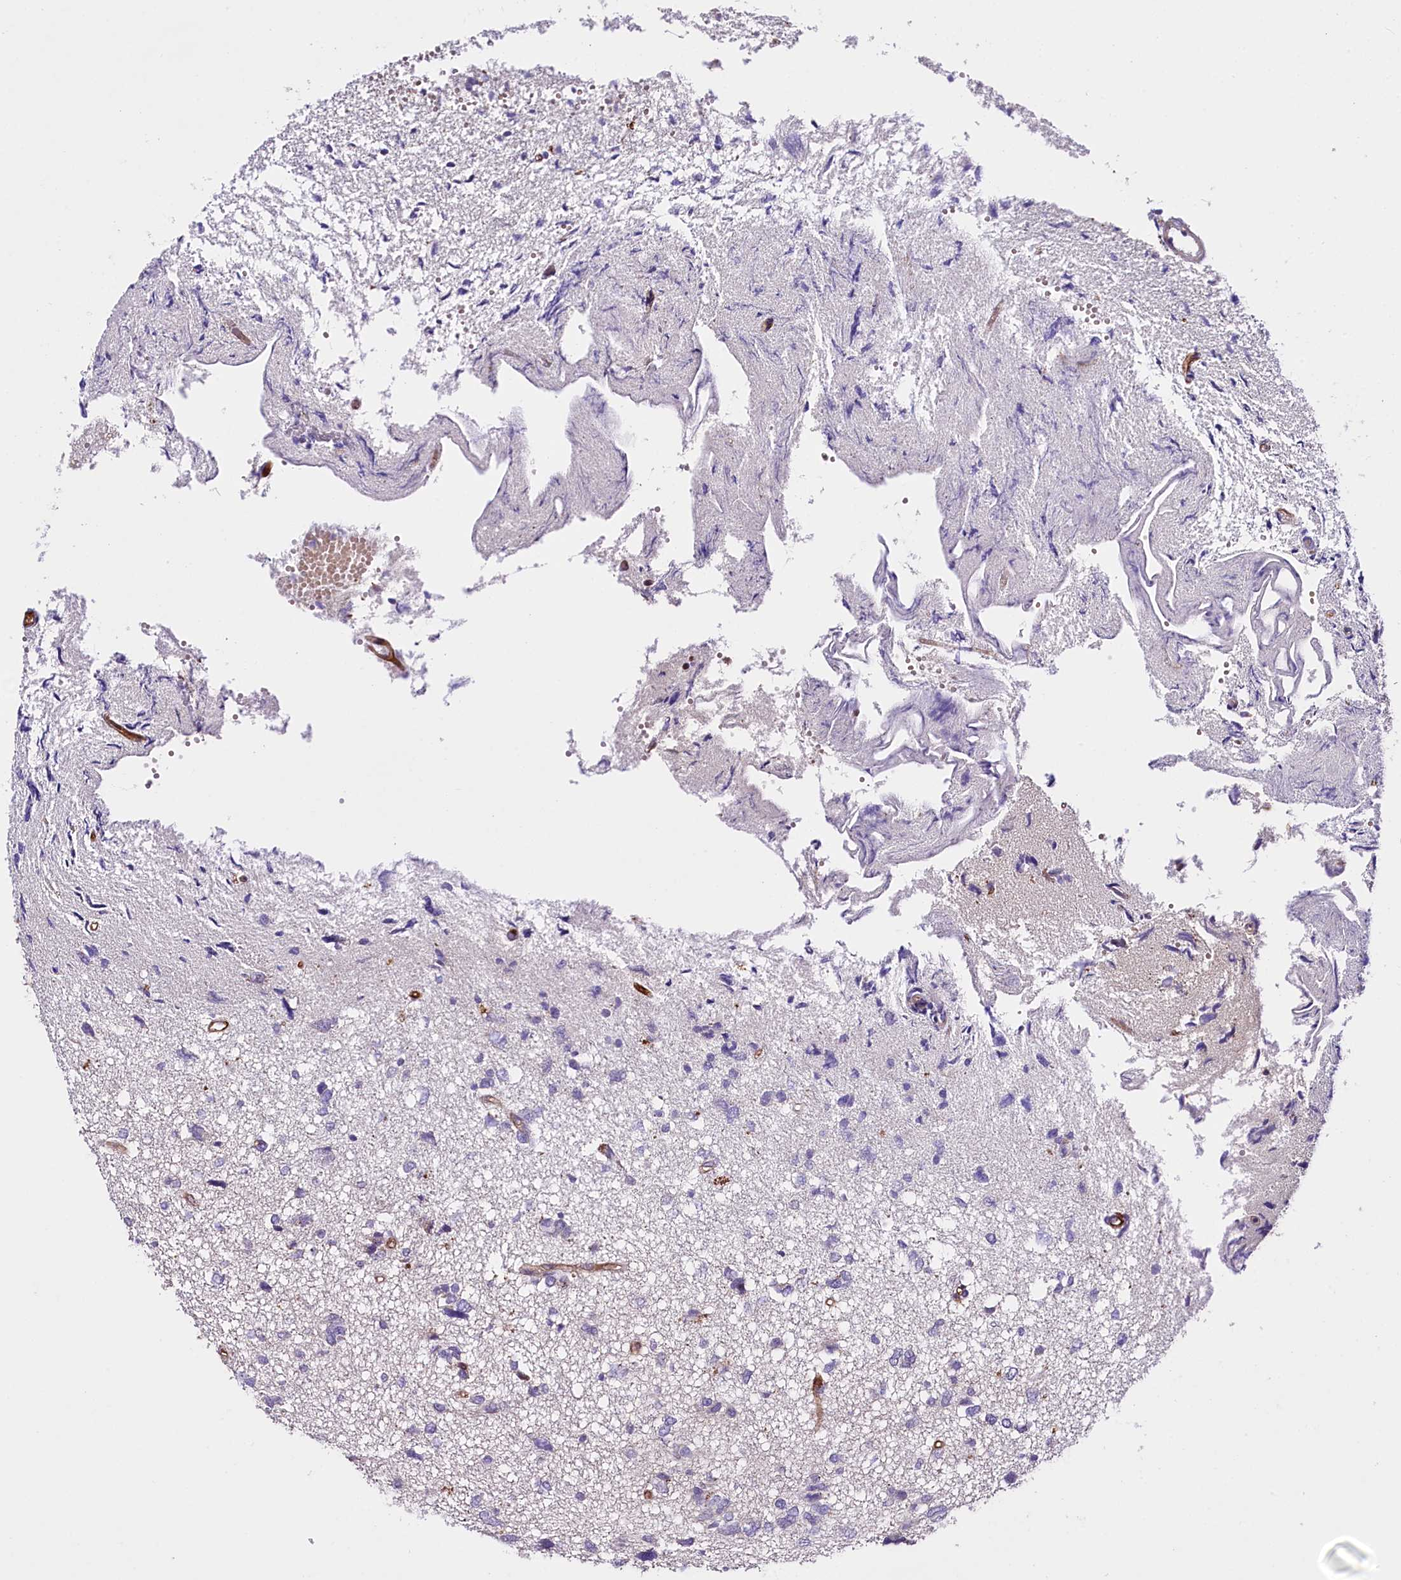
{"staining": {"intensity": "negative", "quantity": "none", "location": "none"}, "tissue": "glioma", "cell_type": "Tumor cells", "image_type": "cancer", "snomed": [{"axis": "morphology", "description": "Glioma, malignant, High grade"}, {"axis": "topography", "description": "Brain"}], "caption": "This is a image of immunohistochemistry (IHC) staining of glioma, which shows no expression in tumor cells. (DAB immunohistochemistry, high magnification).", "gene": "SLC7A1", "patient": {"sex": "female", "age": 59}}